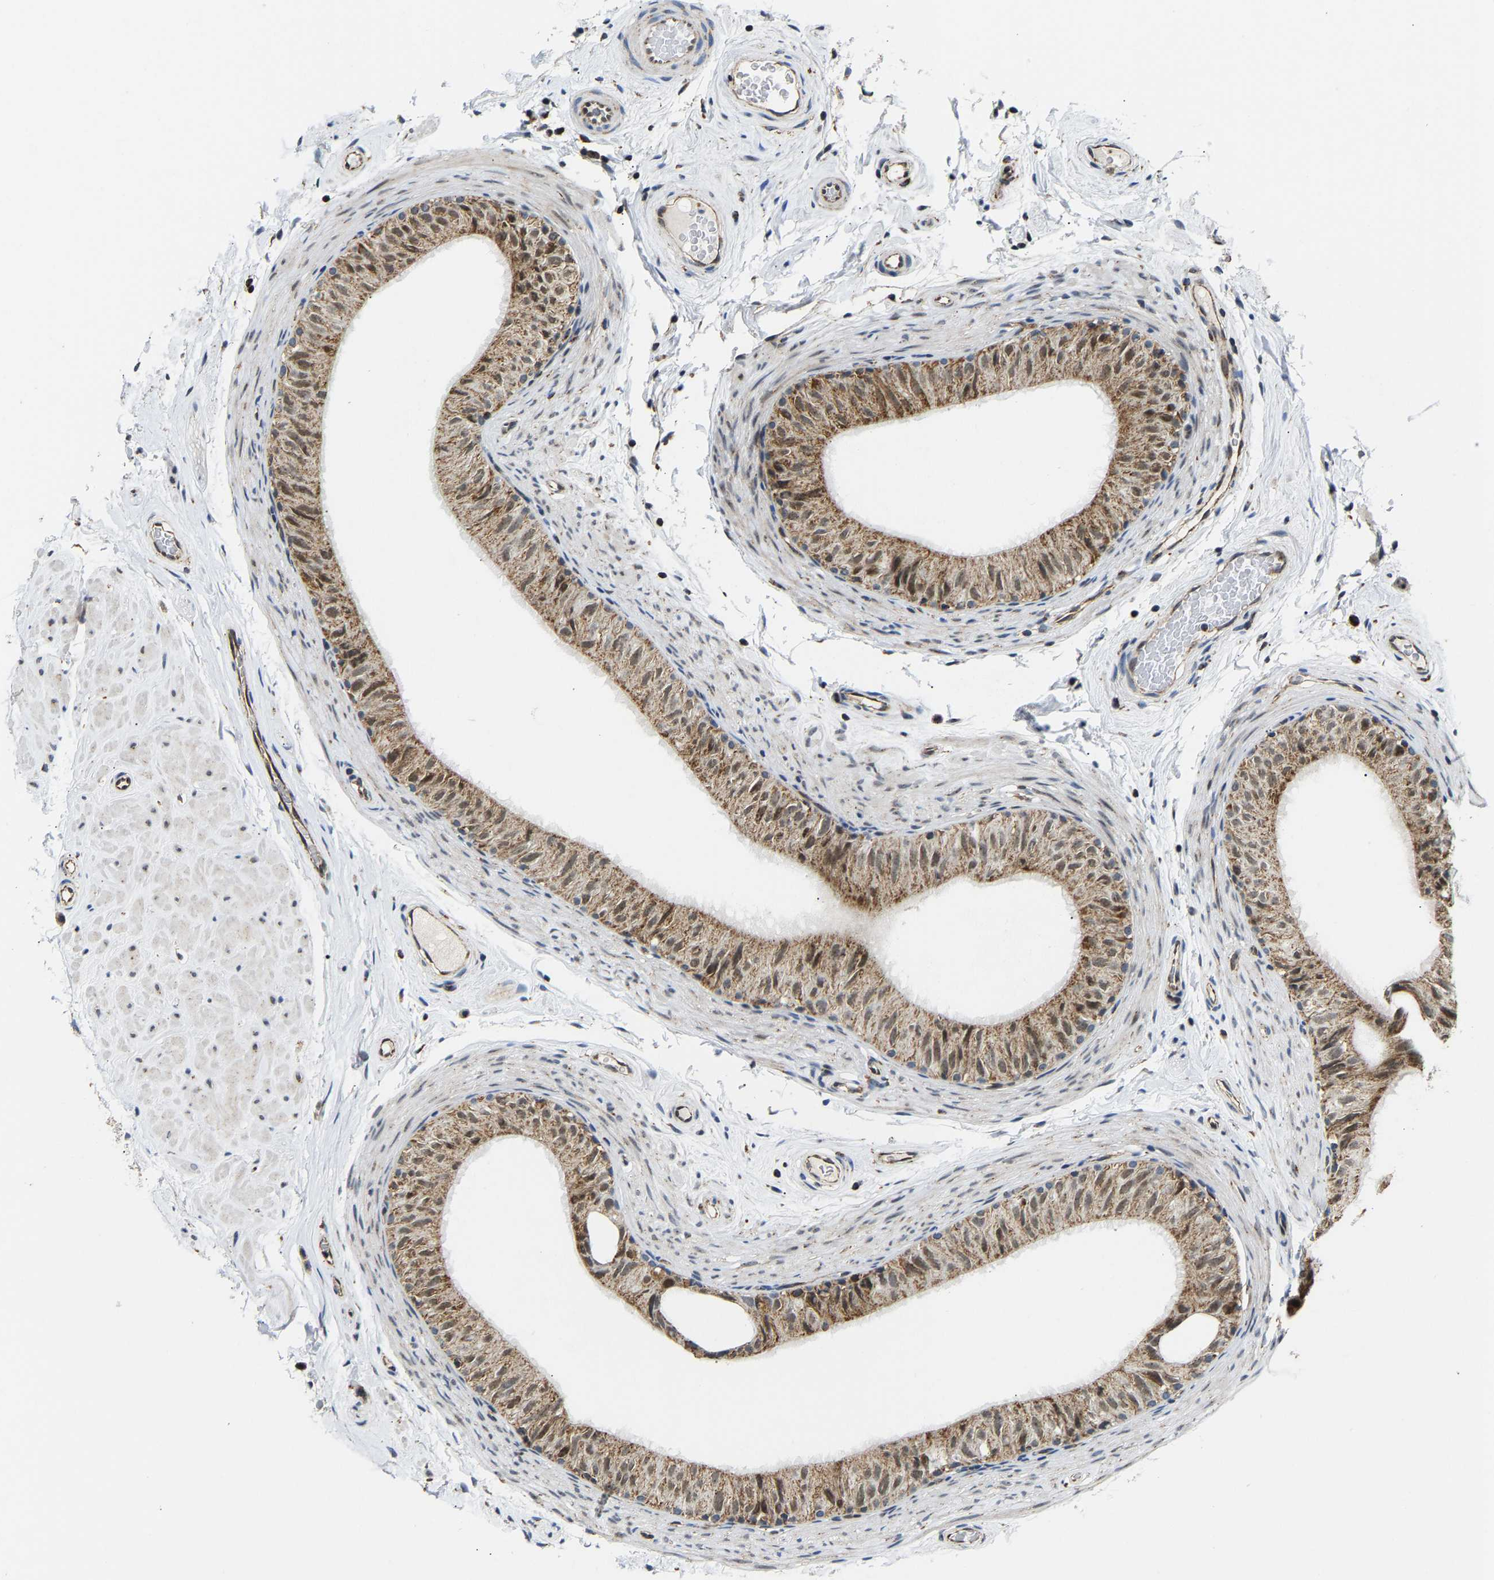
{"staining": {"intensity": "moderate", "quantity": ">75%", "location": "cytoplasmic/membranous"}, "tissue": "epididymis", "cell_type": "Glandular cells", "image_type": "normal", "snomed": [{"axis": "morphology", "description": "Normal tissue, NOS"}, {"axis": "topography", "description": "Epididymis"}], "caption": "This photomicrograph exhibits IHC staining of benign human epididymis, with medium moderate cytoplasmic/membranous staining in approximately >75% of glandular cells.", "gene": "GIMAP7", "patient": {"sex": "male", "age": 34}}